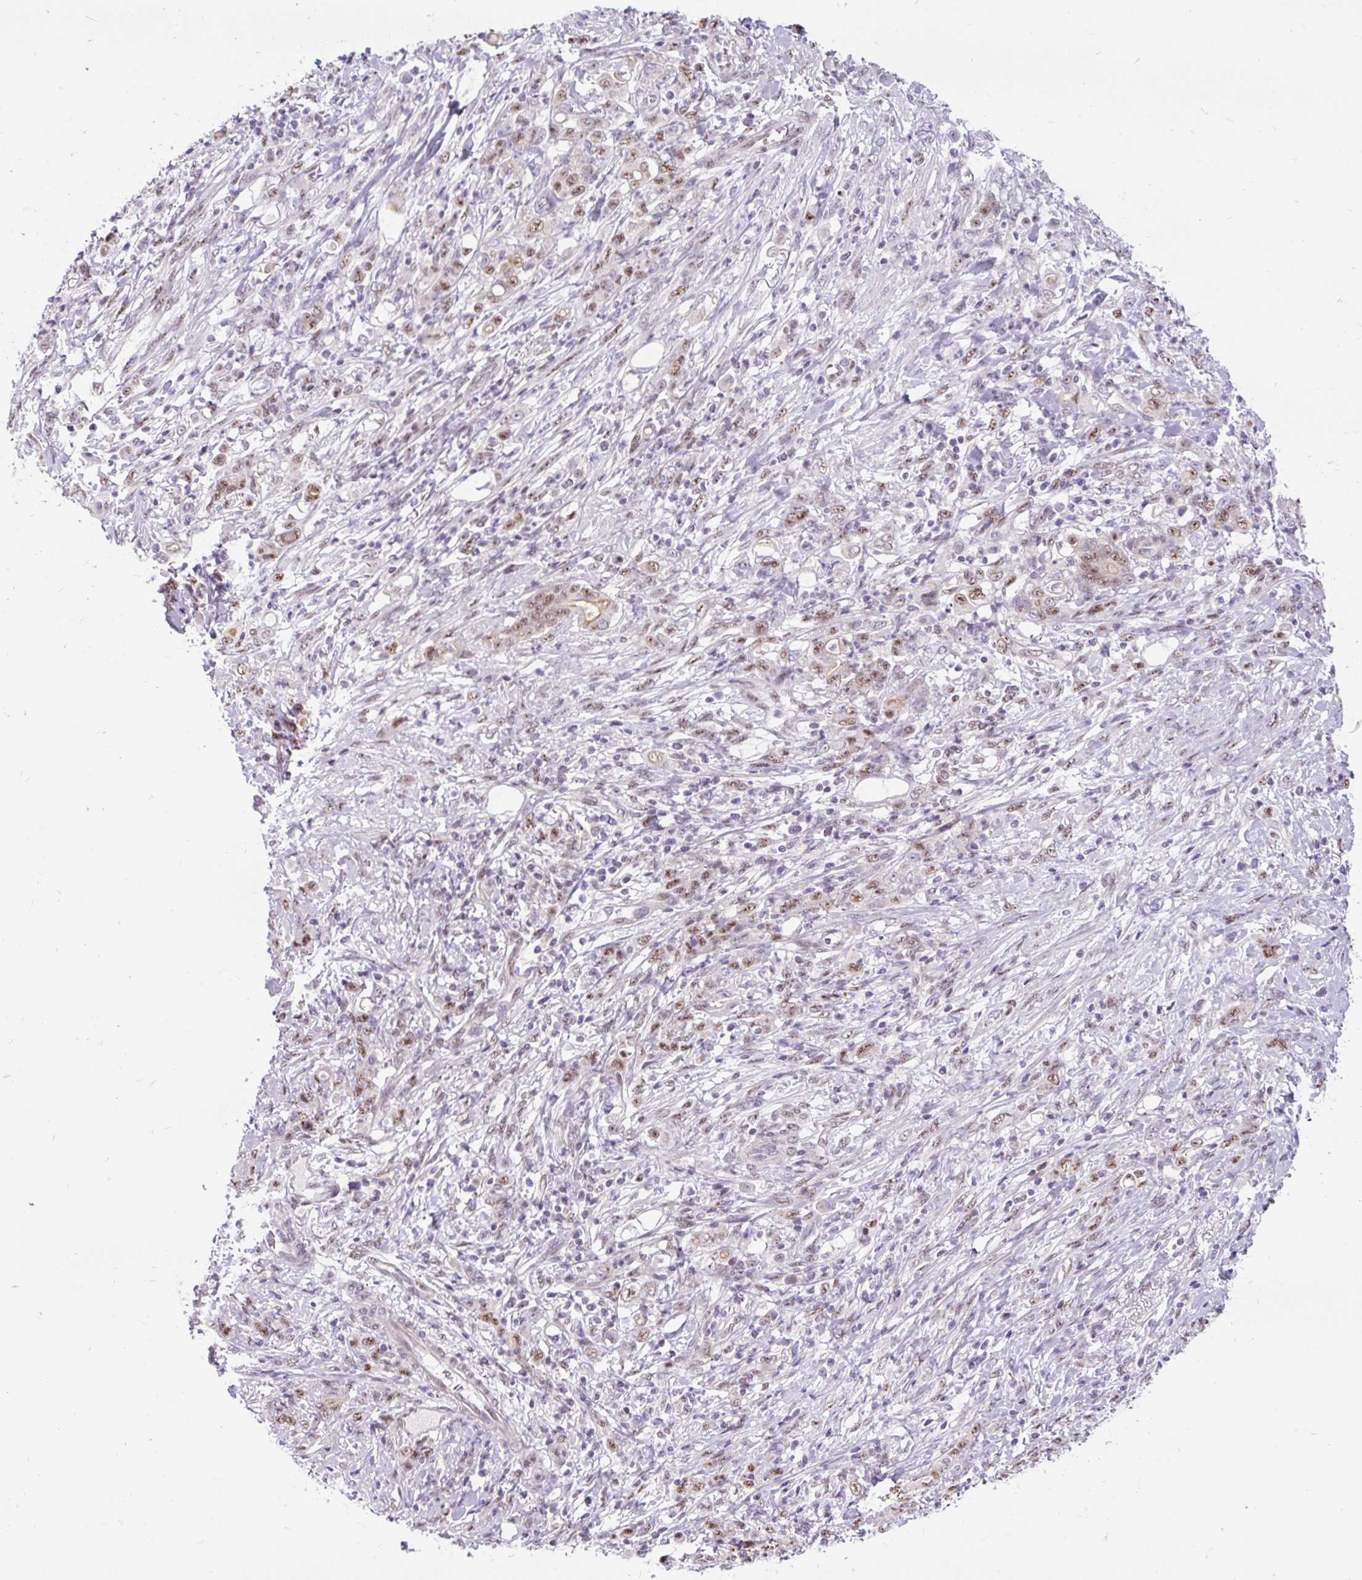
{"staining": {"intensity": "moderate", "quantity": "25%-75%", "location": "nuclear"}, "tissue": "stomach cancer", "cell_type": "Tumor cells", "image_type": "cancer", "snomed": [{"axis": "morphology", "description": "Adenocarcinoma, NOS"}, {"axis": "topography", "description": "Stomach"}], "caption": "Brown immunohistochemical staining in adenocarcinoma (stomach) reveals moderate nuclear expression in approximately 25%-75% of tumor cells.", "gene": "SMC5", "patient": {"sex": "female", "age": 79}}